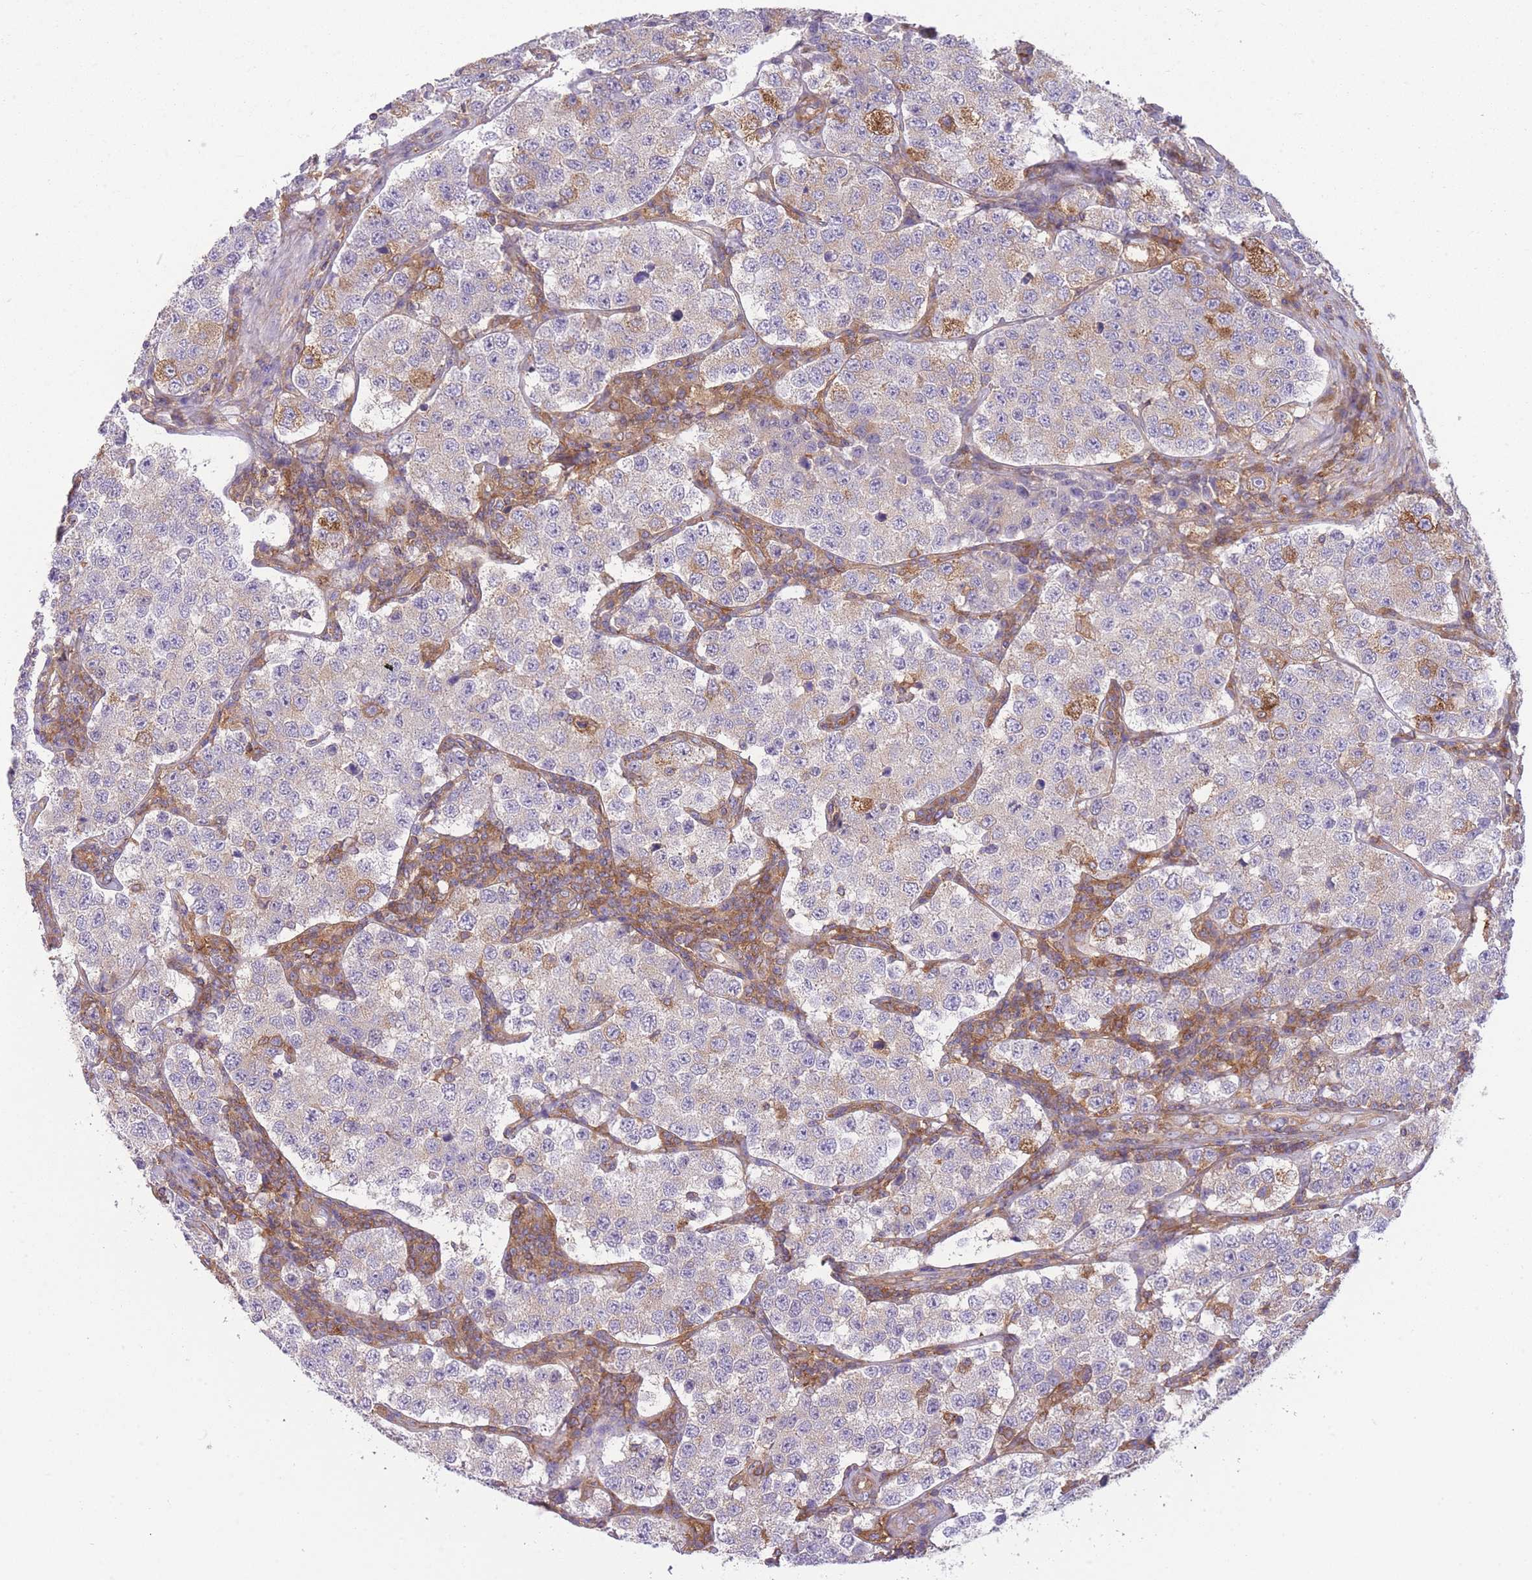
{"staining": {"intensity": "weak", "quantity": "<25%", "location": "cytoplasmic/membranous"}, "tissue": "testis cancer", "cell_type": "Tumor cells", "image_type": "cancer", "snomed": [{"axis": "morphology", "description": "Seminoma, NOS"}, {"axis": "topography", "description": "Testis"}], "caption": "Seminoma (testis) was stained to show a protein in brown. There is no significant expression in tumor cells.", "gene": "PRKAR1A", "patient": {"sex": "male", "age": 34}}